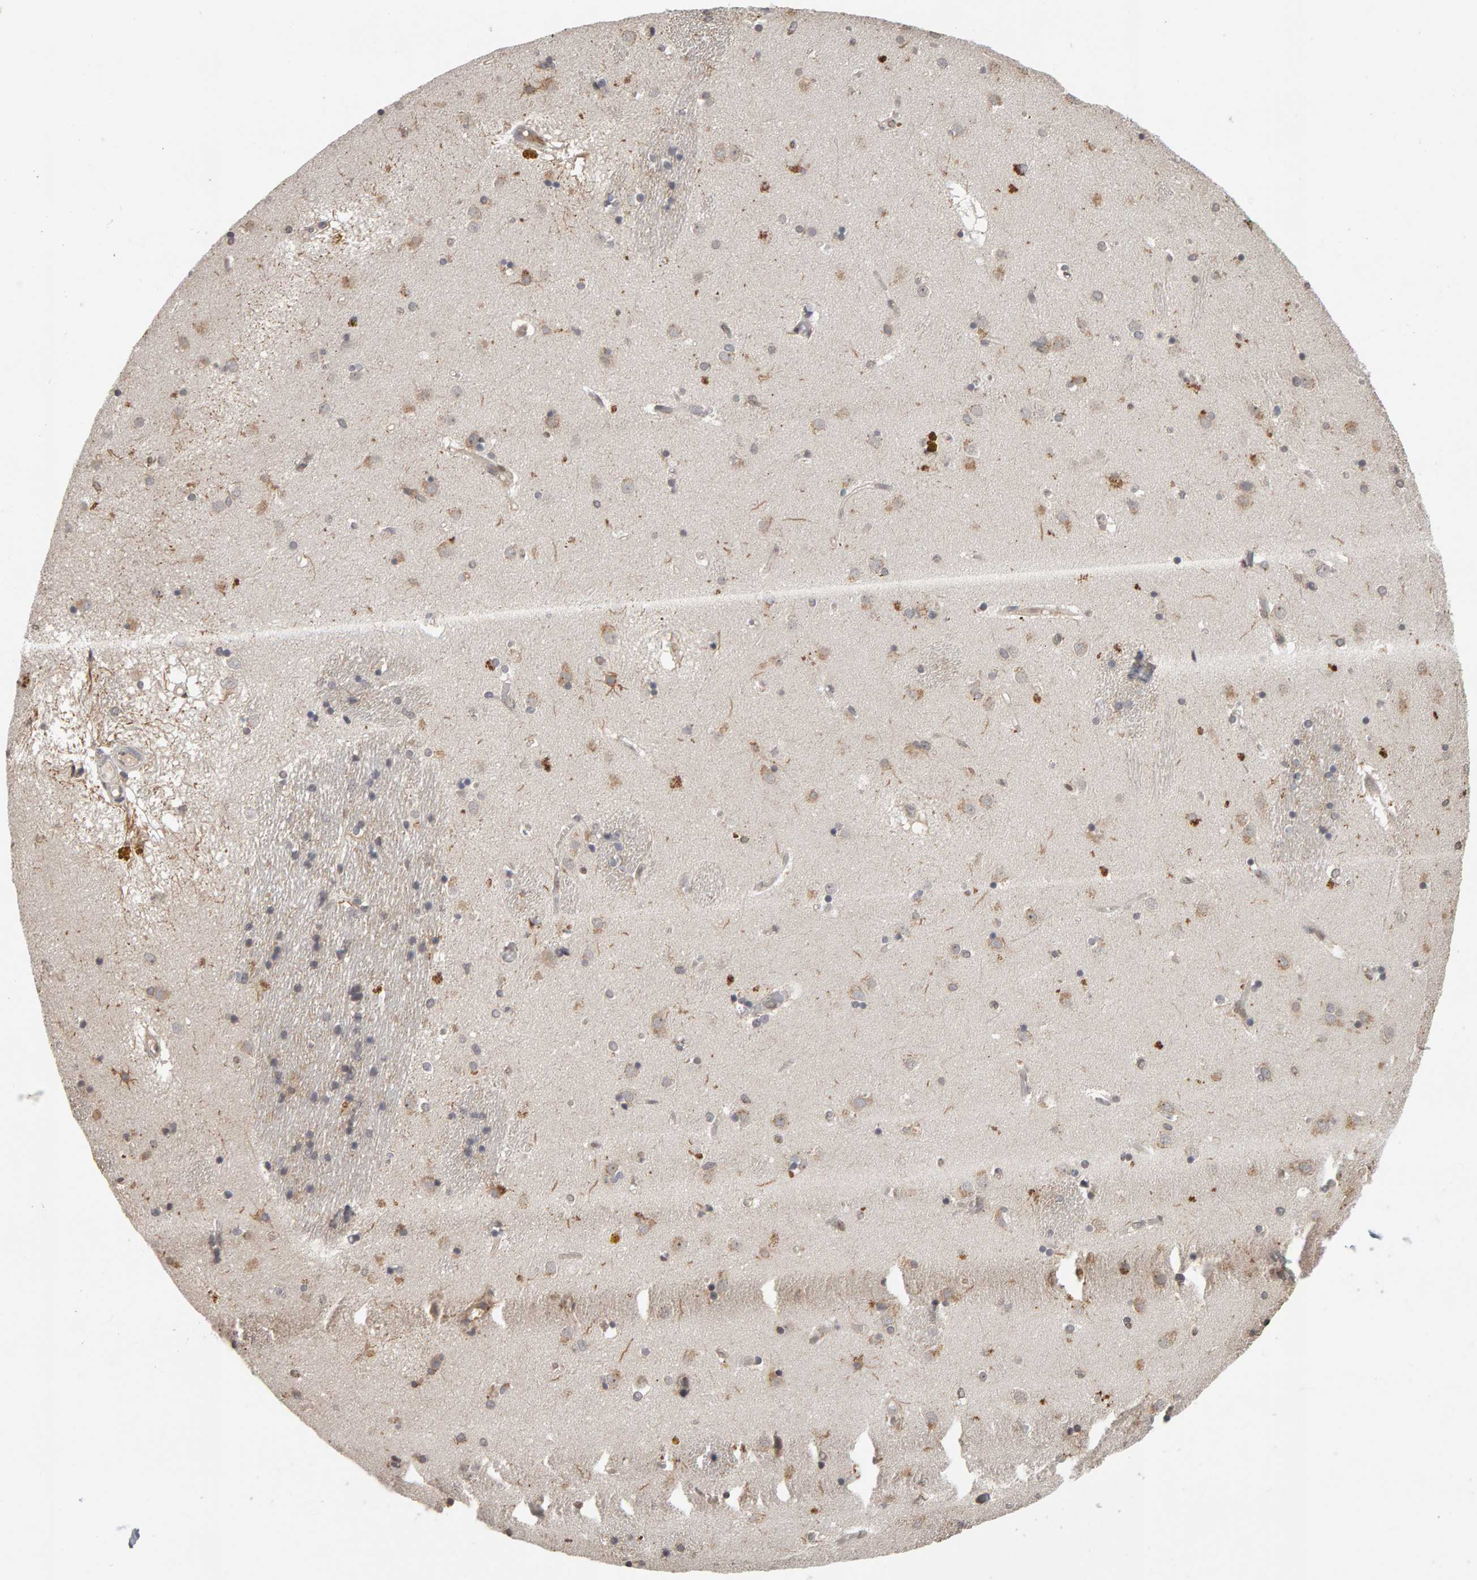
{"staining": {"intensity": "negative", "quantity": "none", "location": "none"}, "tissue": "caudate", "cell_type": "Glial cells", "image_type": "normal", "snomed": [{"axis": "morphology", "description": "Normal tissue, NOS"}, {"axis": "topography", "description": "Lateral ventricle wall"}], "caption": "High power microscopy photomicrograph of an immunohistochemistry image of unremarkable caudate, revealing no significant positivity in glial cells.", "gene": "TEFM", "patient": {"sex": "male", "age": 70}}